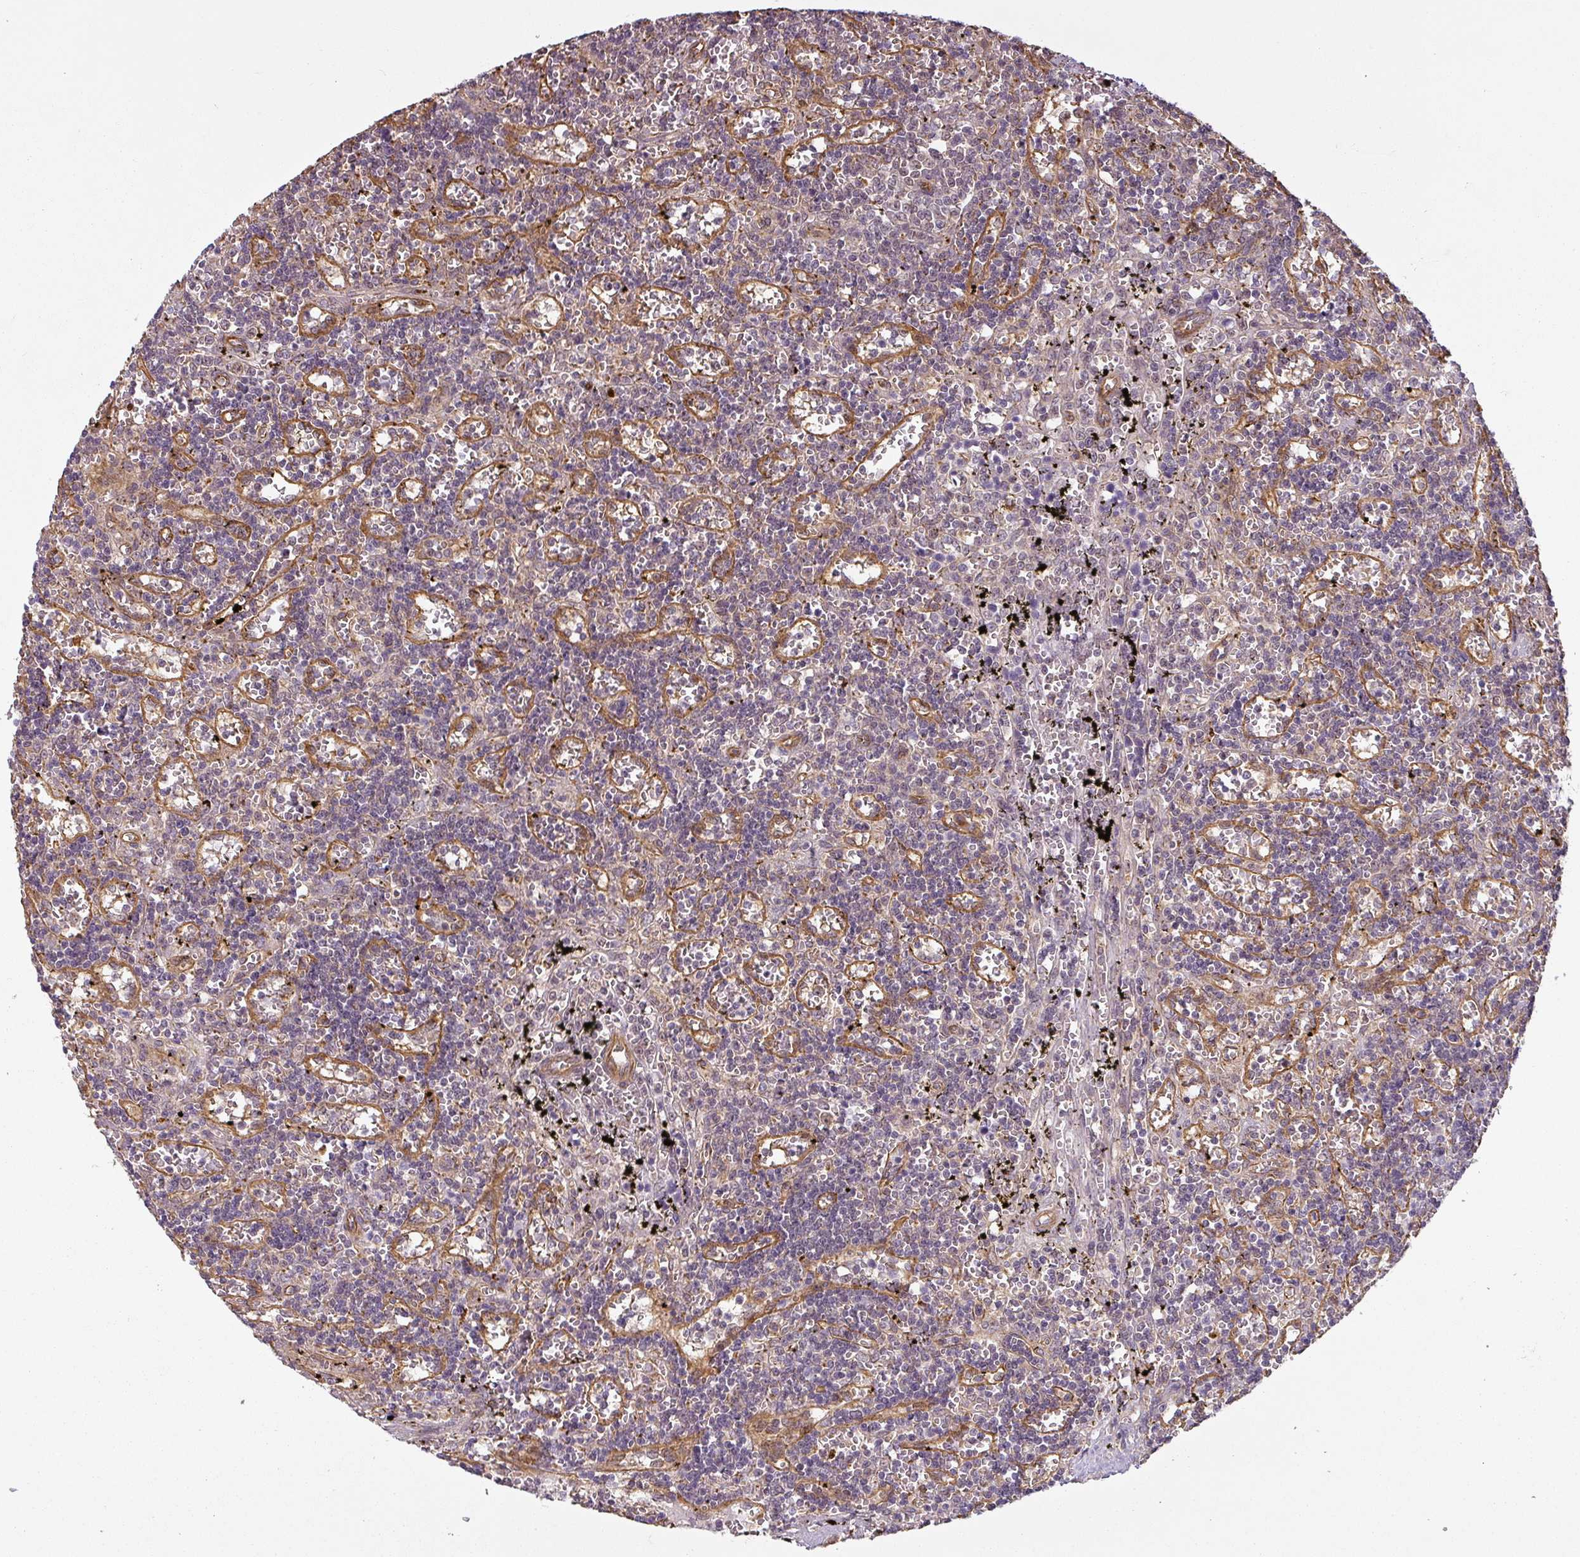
{"staining": {"intensity": "negative", "quantity": "none", "location": "none"}, "tissue": "lymphoma", "cell_type": "Tumor cells", "image_type": "cancer", "snomed": [{"axis": "morphology", "description": "Malignant lymphoma, non-Hodgkin's type, Low grade"}, {"axis": "topography", "description": "Spleen"}], "caption": "Immunohistochemistry (IHC) photomicrograph of human lymphoma stained for a protein (brown), which displays no expression in tumor cells.", "gene": "DIMT1", "patient": {"sex": "male", "age": 60}}